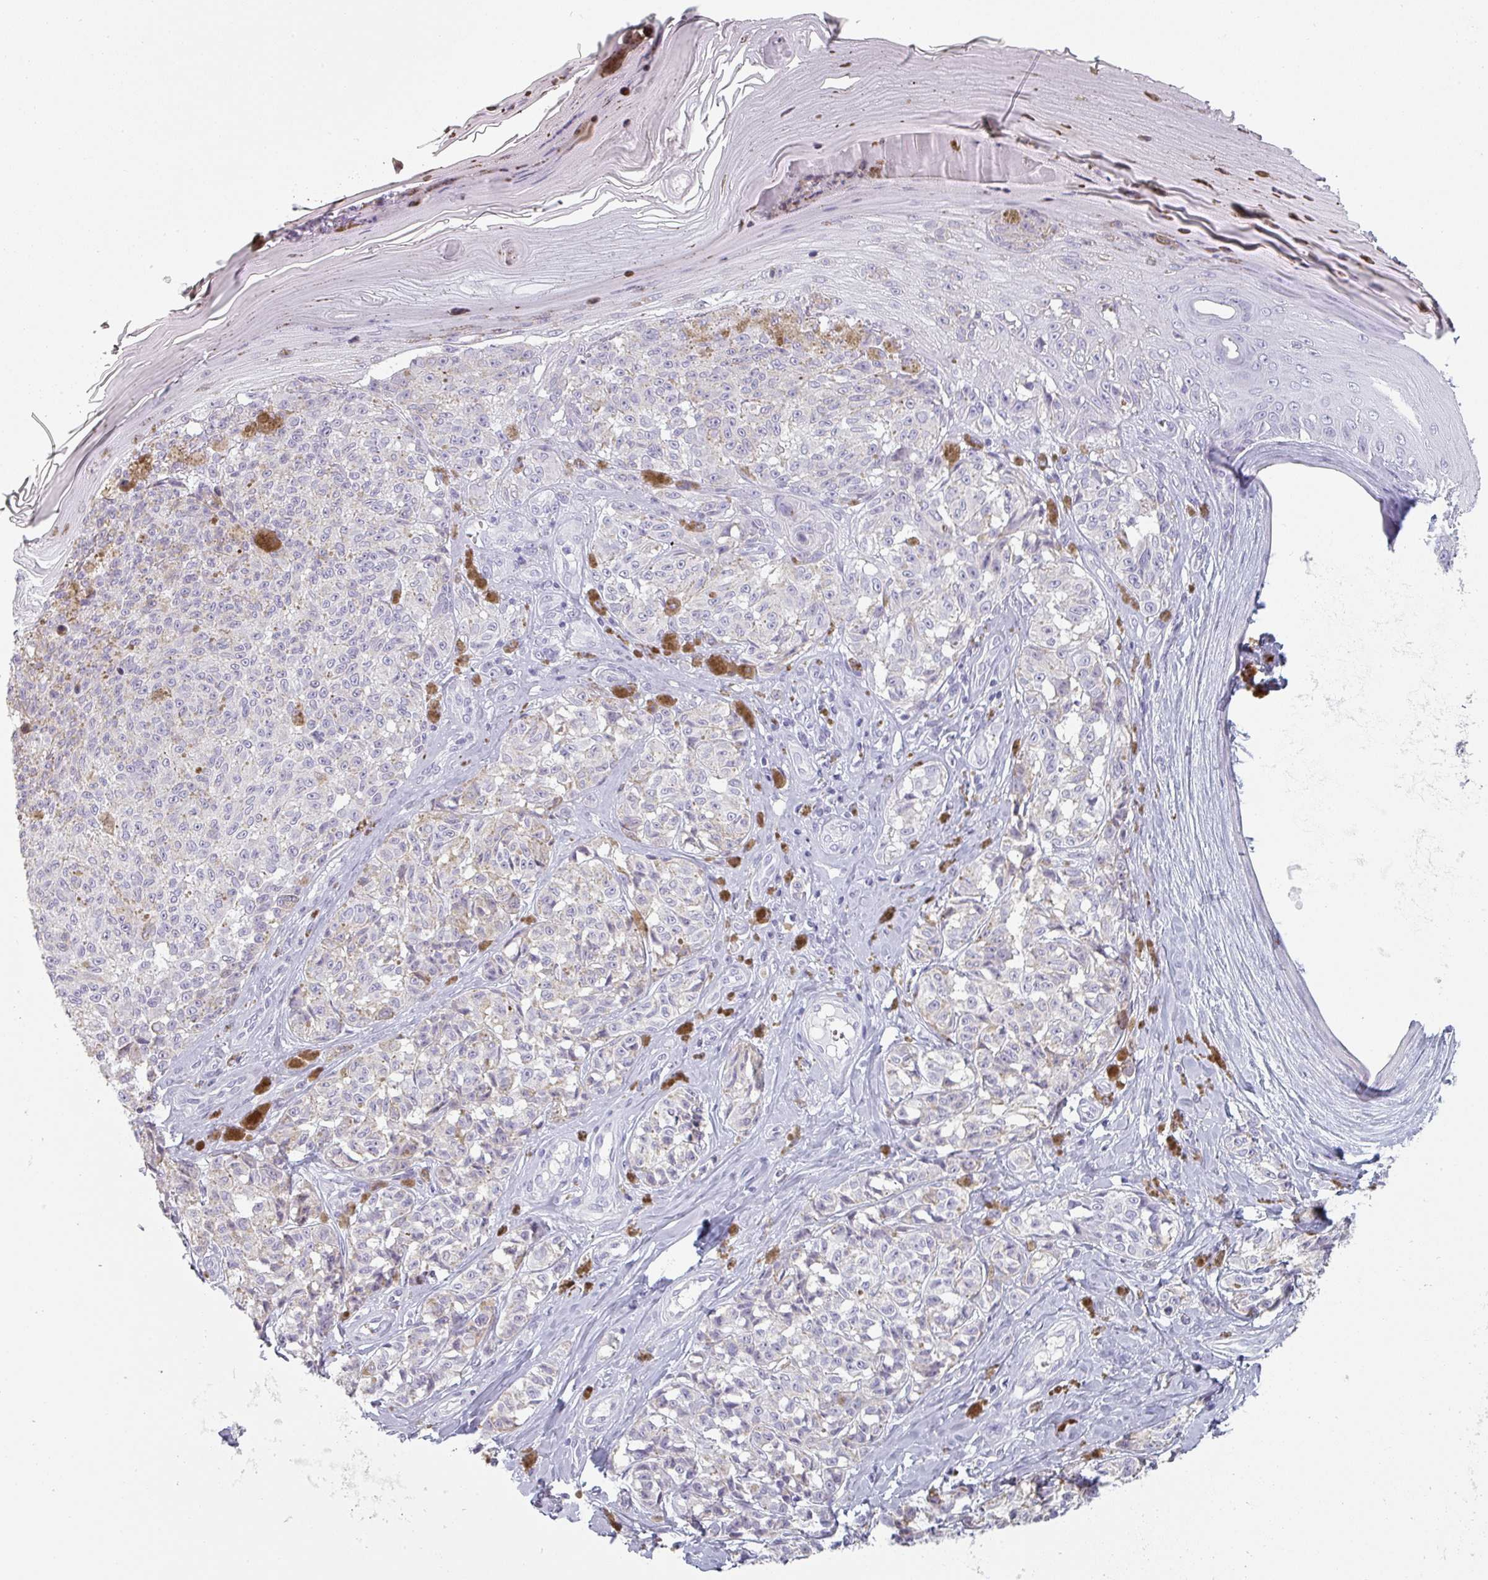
{"staining": {"intensity": "negative", "quantity": "none", "location": "none"}, "tissue": "melanoma", "cell_type": "Tumor cells", "image_type": "cancer", "snomed": [{"axis": "morphology", "description": "Malignant melanoma, NOS"}, {"axis": "topography", "description": "Skin"}], "caption": "Immunohistochemical staining of human malignant melanoma displays no significant expression in tumor cells.", "gene": "SFTPA1", "patient": {"sex": "female", "age": 65}}